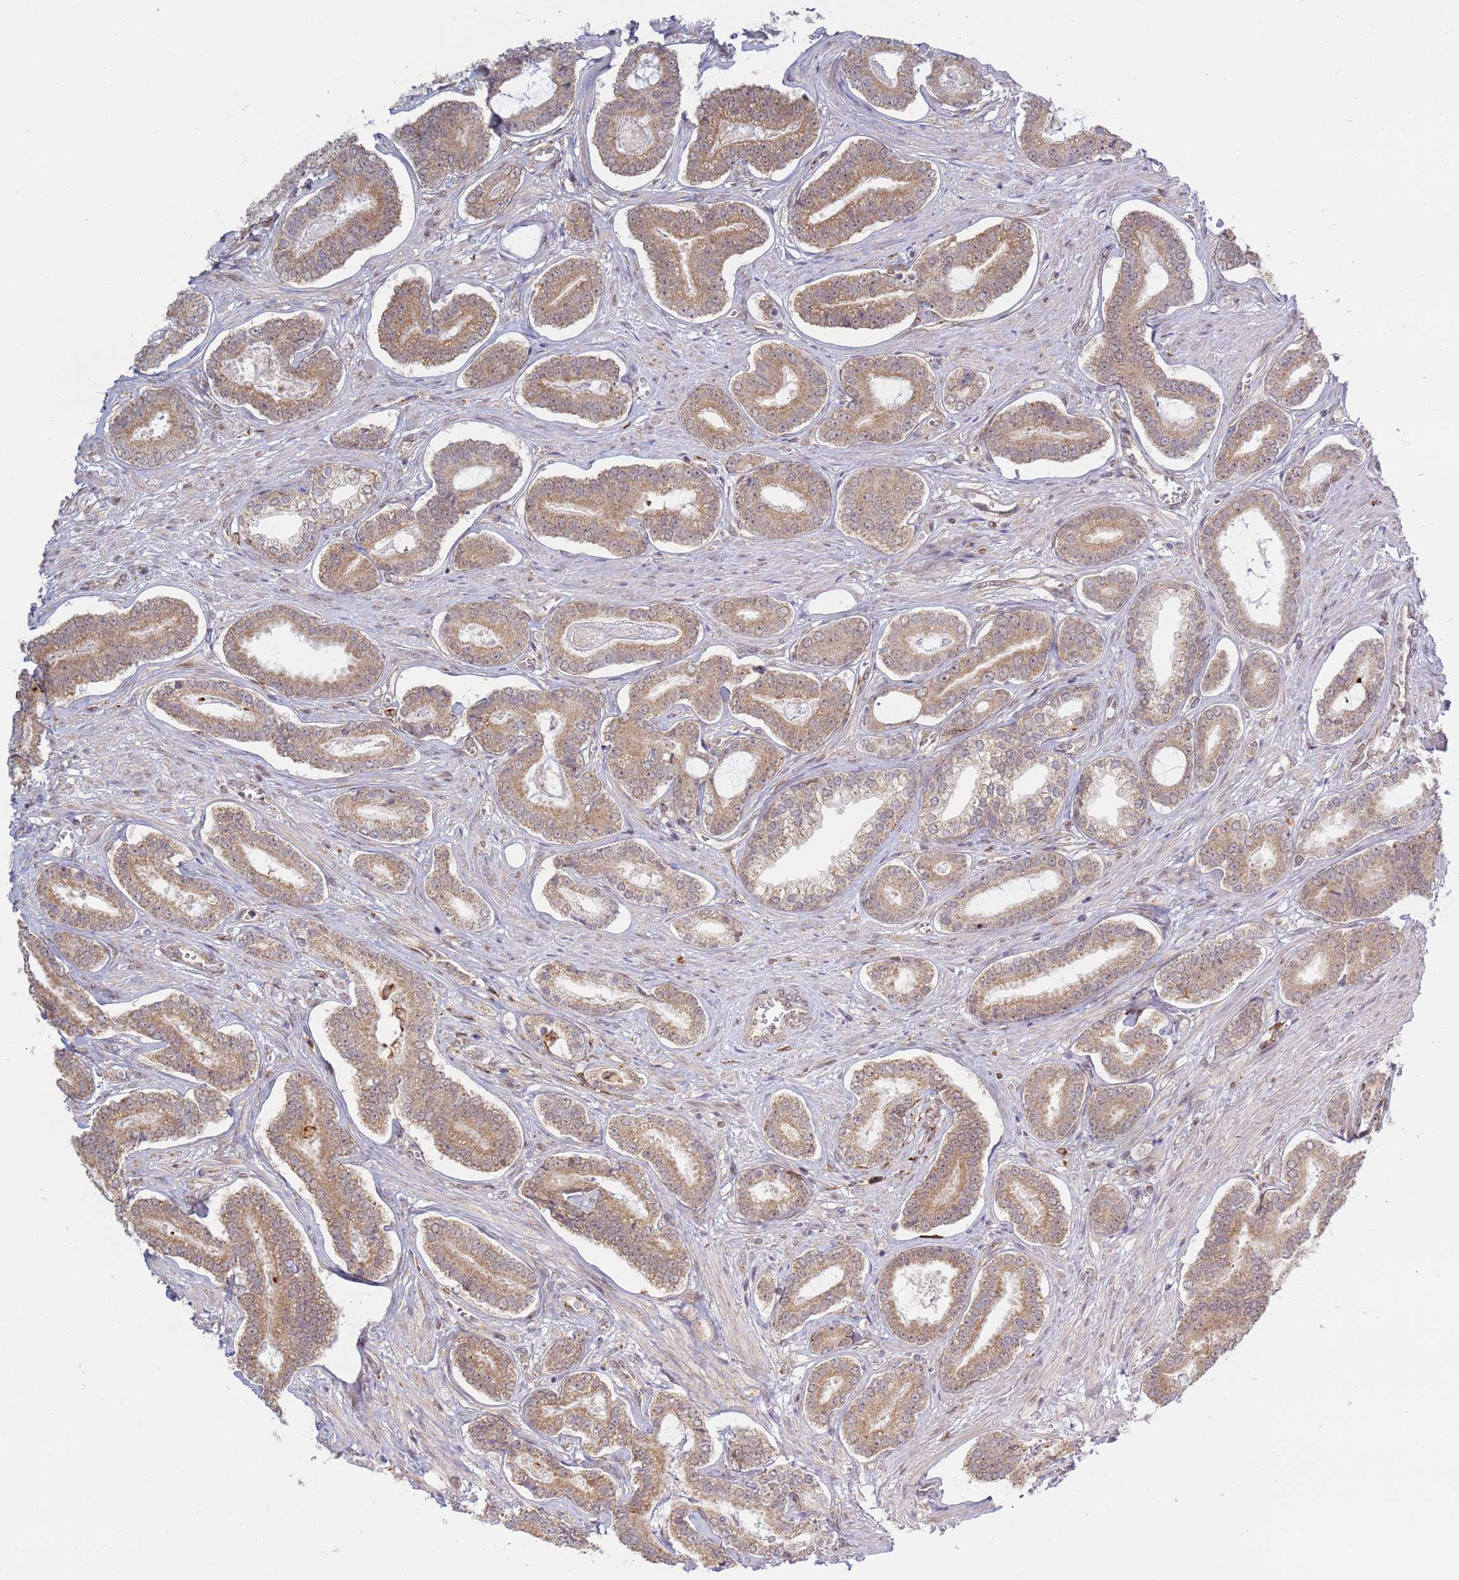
{"staining": {"intensity": "moderate", "quantity": ">75%", "location": "cytoplasmic/membranous"}, "tissue": "prostate cancer", "cell_type": "Tumor cells", "image_type": "cancer", "snomed": [{"axis": "morphology", "description": "Adenocarcinoma, NOS"}, {"axis": "topography", "description": "Prostate and seminal vesicle, NOS"}], "caption": "A micrograph showing moderate cytoplasmic/membranous staining in about >75% of tumor cells in prostate cancer, as visualized by brown immunohistochemical staining.", "gene": "CEP170", "patient": {"sex": "male", "age": 76}}